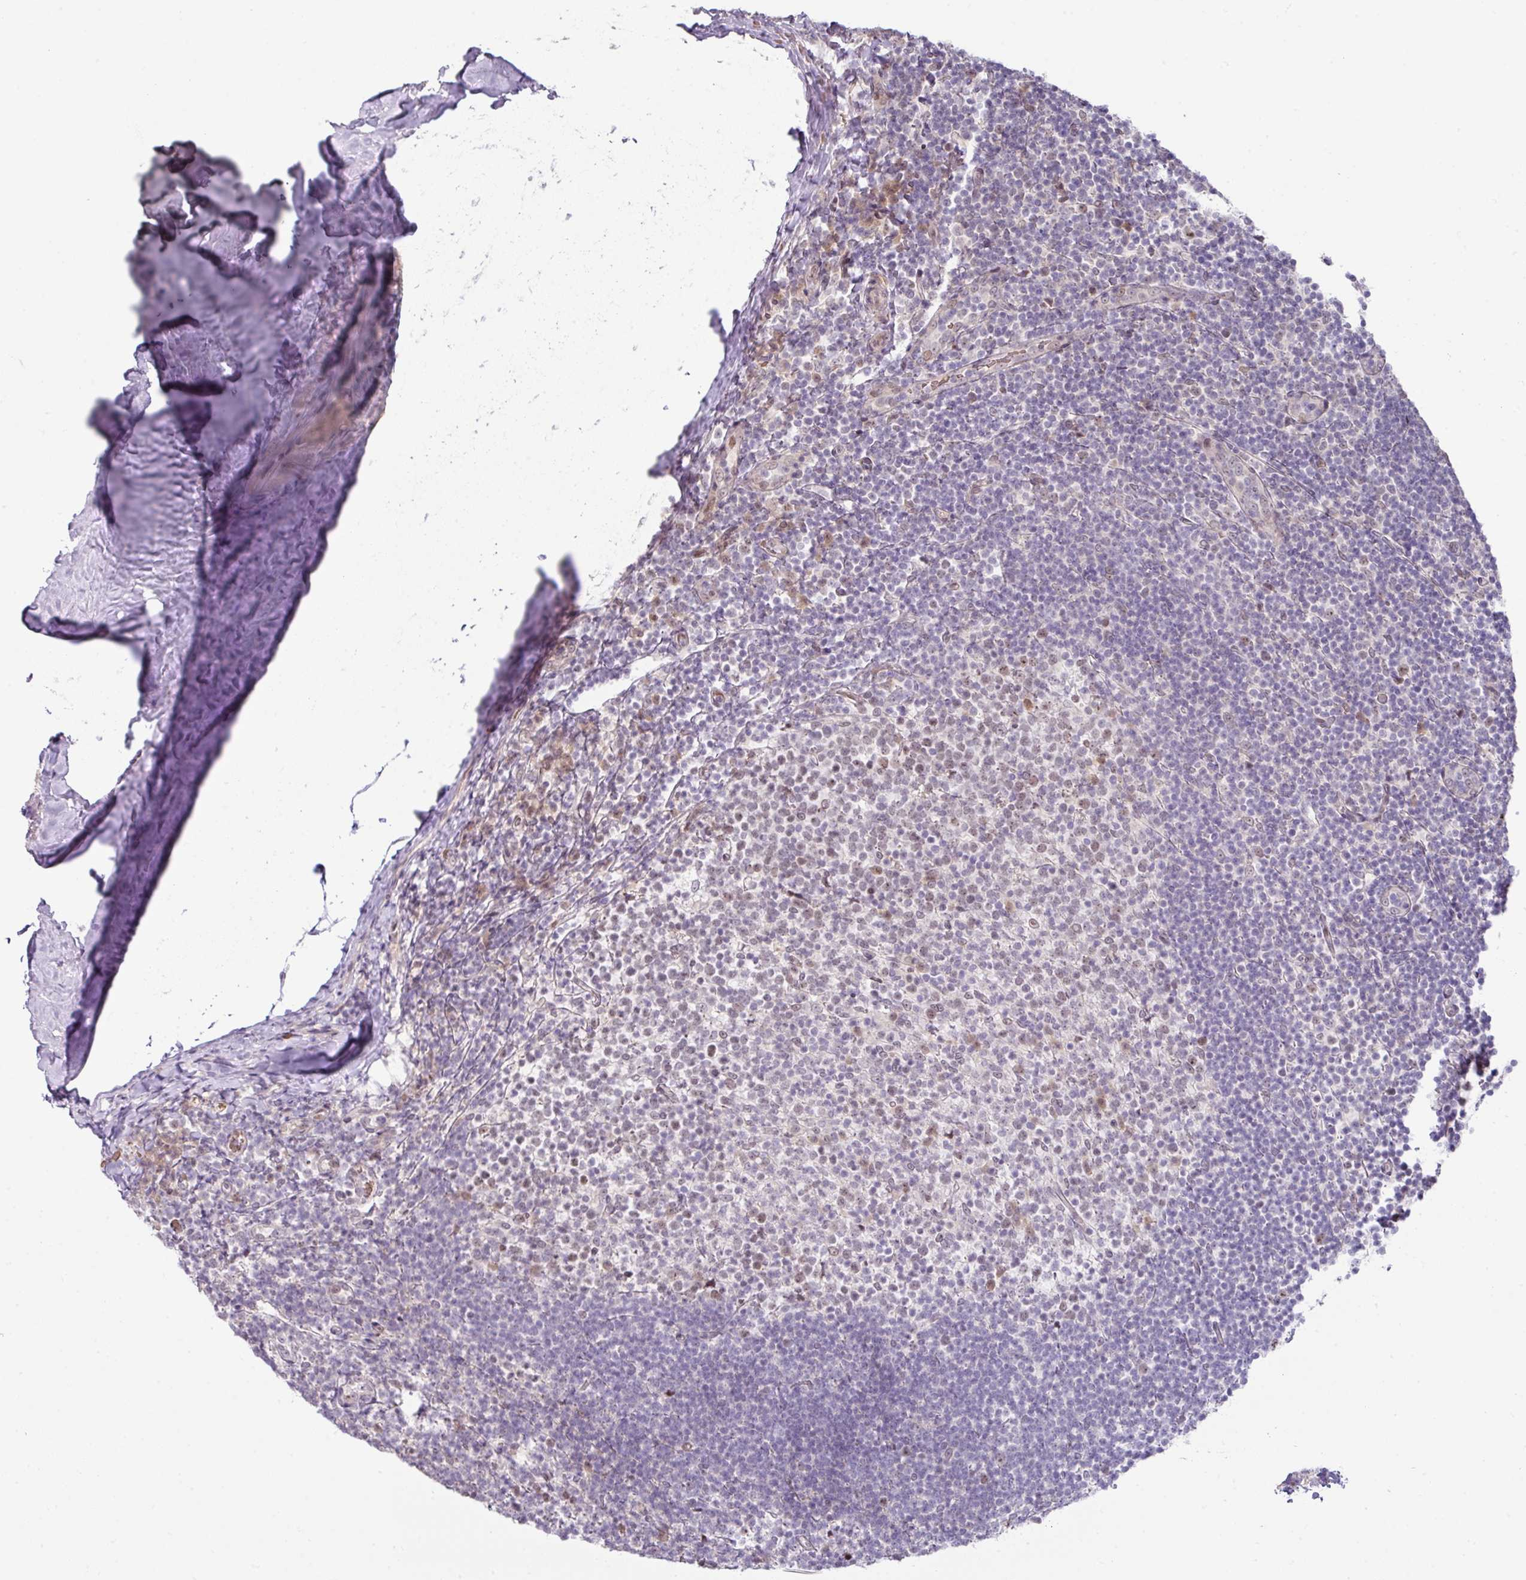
{"staining": {"intensity": "moderate", "quantity": "25%-75%", "location": "nuclear"}, "tissue": "tonsil", "cell_type": "Germinal center cells", "image_type": "normal", "snomed": [{"axis": "morphology", "description": "Normal tissue, NOS"}, {"axis": "topography", "description": "Tonsil"}], "caption": "An immunohistochemistry micrograph of unremarkable tissue is shown. Protein staining in brown shows moderate nuclear positivity in tonsil within germinal center cells. The staining was performed using DAB (3,3'-diaminobenzidine), with brown indicating positive protein expression. Nuclei are stained blue with hematoxylin.", "gene": "PARP2", "patient": {"sex": "female", "age": 10}}